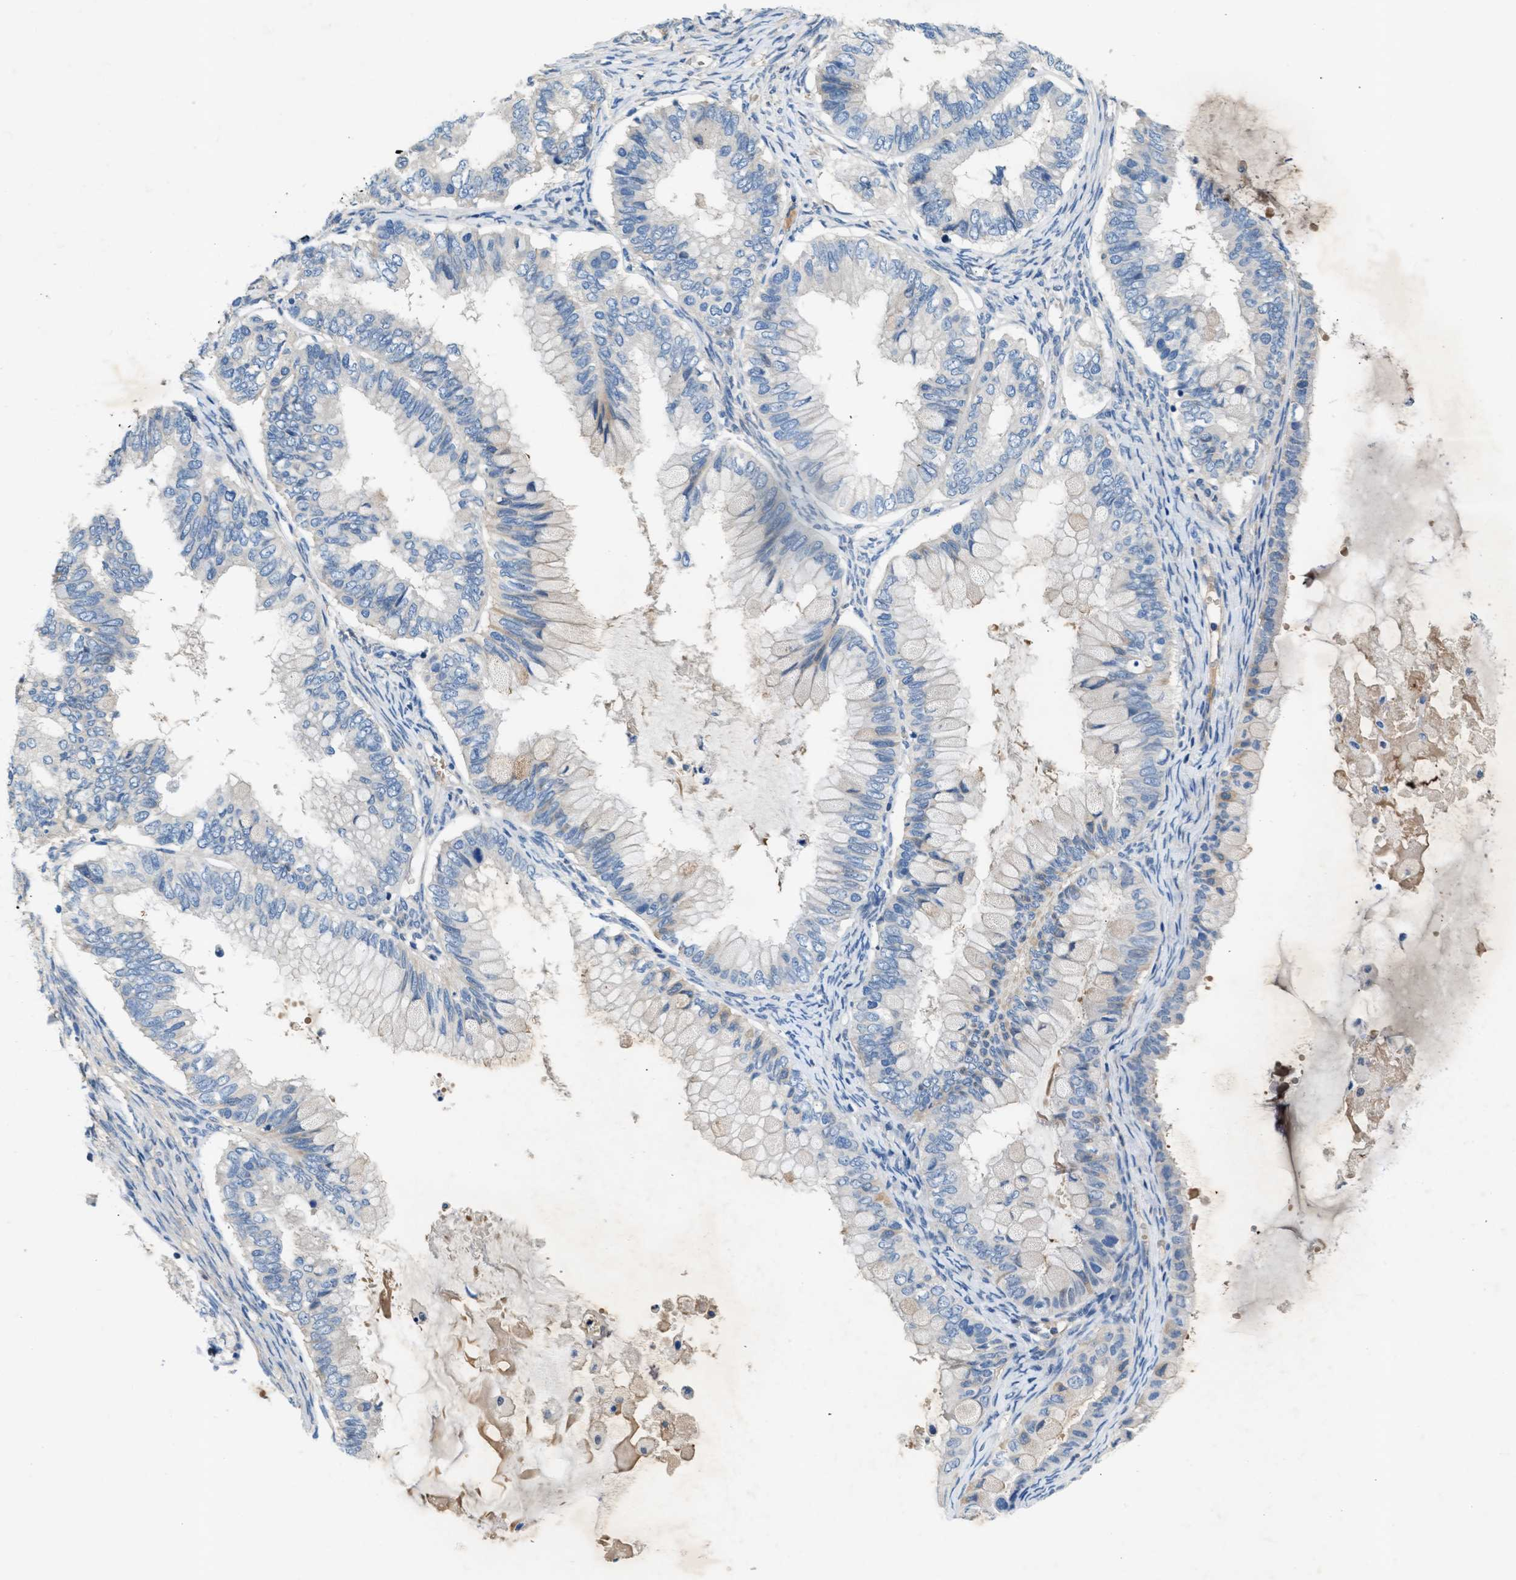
{"staining": {"intensity": "negative", "quantity": "none", "location": "none"}, "tissue": "ovarian cancer", "cell_type": "Tumor cells", "image_type": "cancer", "snomed": [{"axis": "morphology", "description": "Cystadenocarcinoma, mucinous, NOS"}, {"axis": "topography", "description": "Ovary"}], "caption": "Protein analysis of ovarian cancer exhibits no significant staining in tumor cells.", "gene": "RWDD2B", "patient": {"sex": "female", "age": 80}}